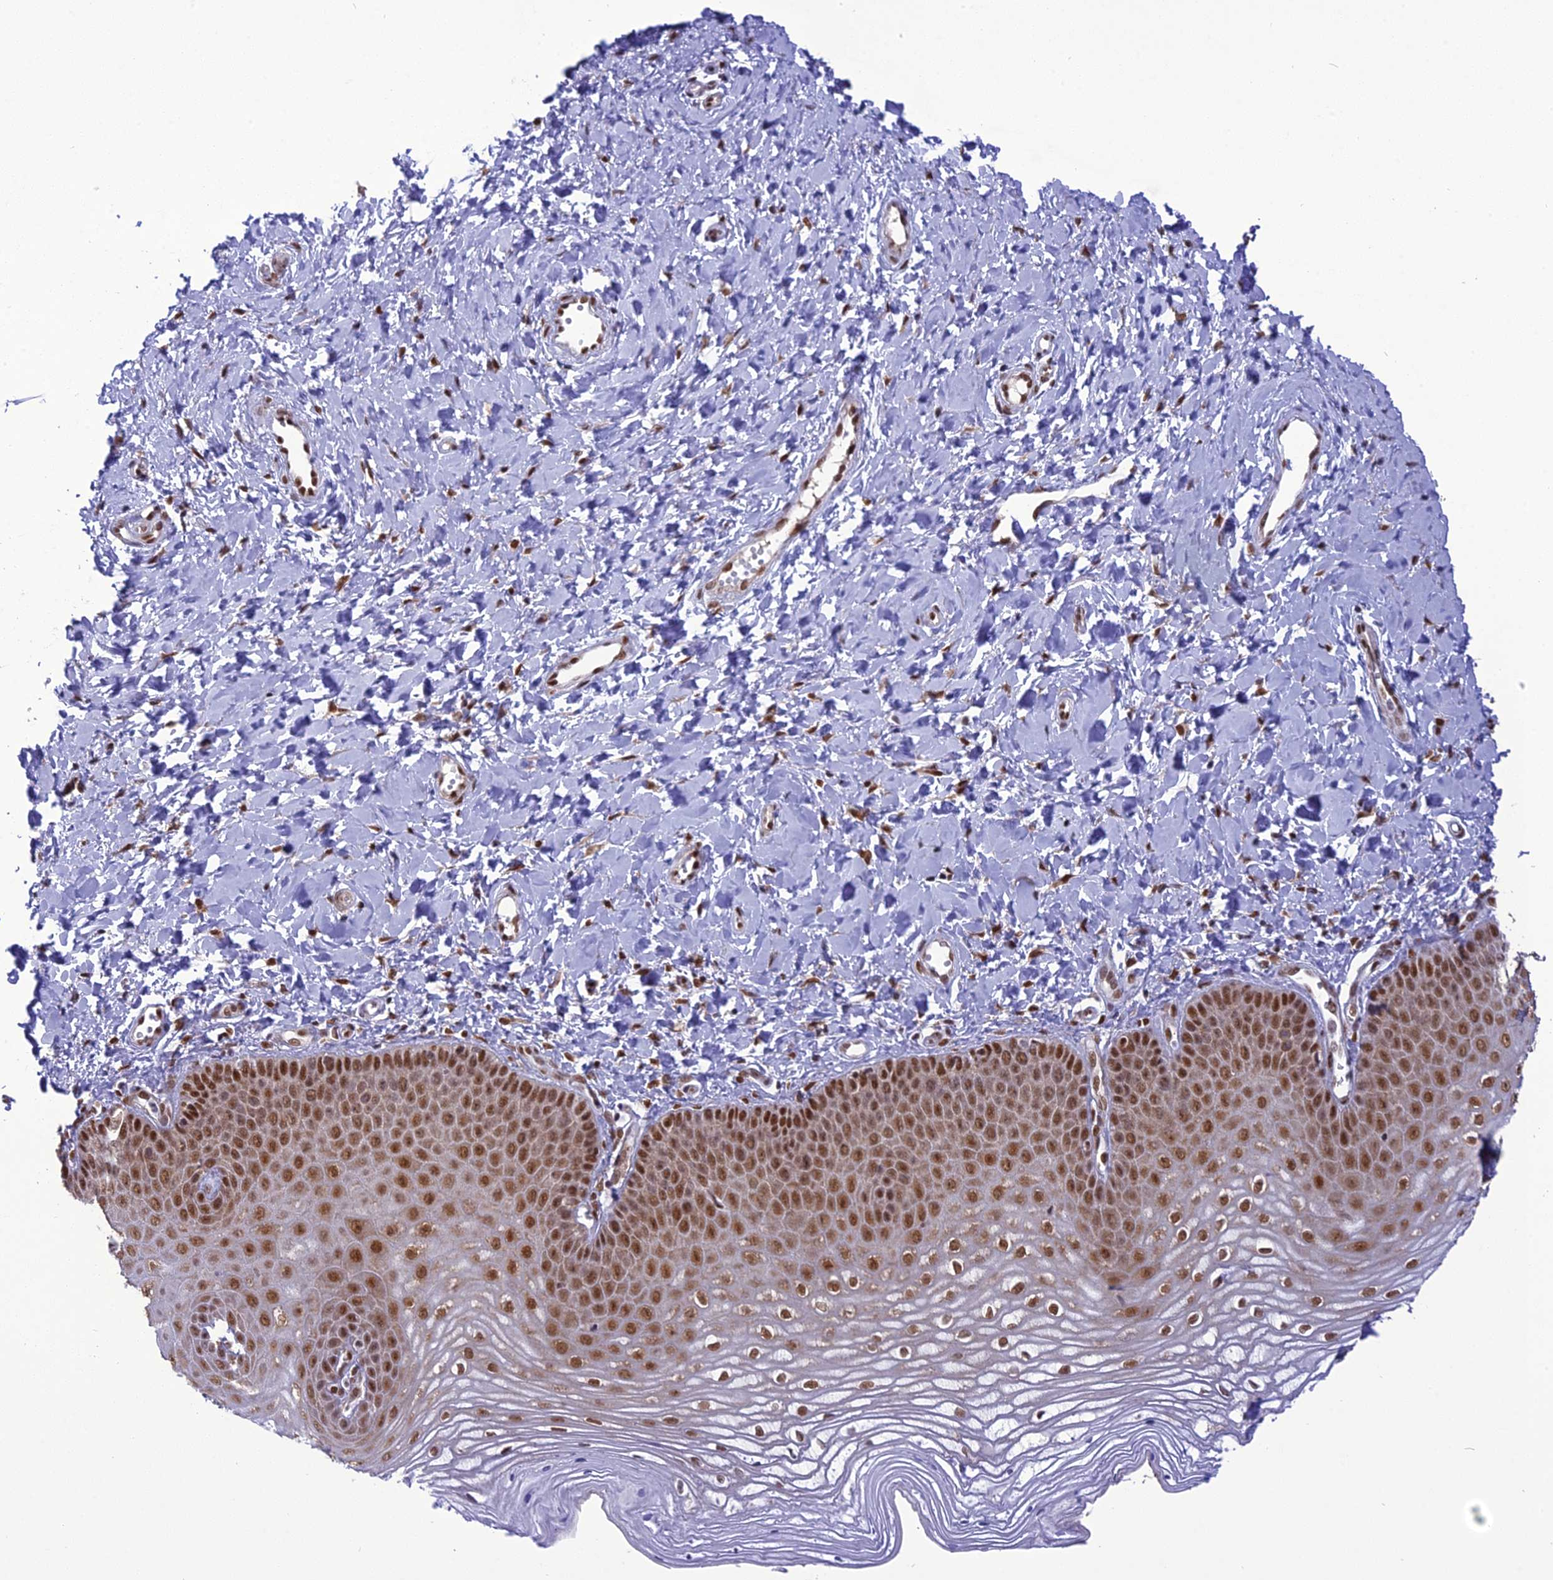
{"staining": {"intensity": "strong", "quantity": ">75%", "location": "nuclear"}, "tissue": "vagina", "cell_type": "Squamous epithelial cells", "image_type": "normal", "snomed": [{"axis": "morphology", "description": "Normal tissue, NOS"}, {"axis": "topography", "description": "Vagina"}, {"axis": "topography", "description": "Cervix"}], "caption": "Immunohistochemical staining of unremarkable human vagina reveals strong nuclear protein positivity in about >75% of squamous epithelial cells.", "gene": "DDX1", "patient": {"sex": "female", "age": 40}}